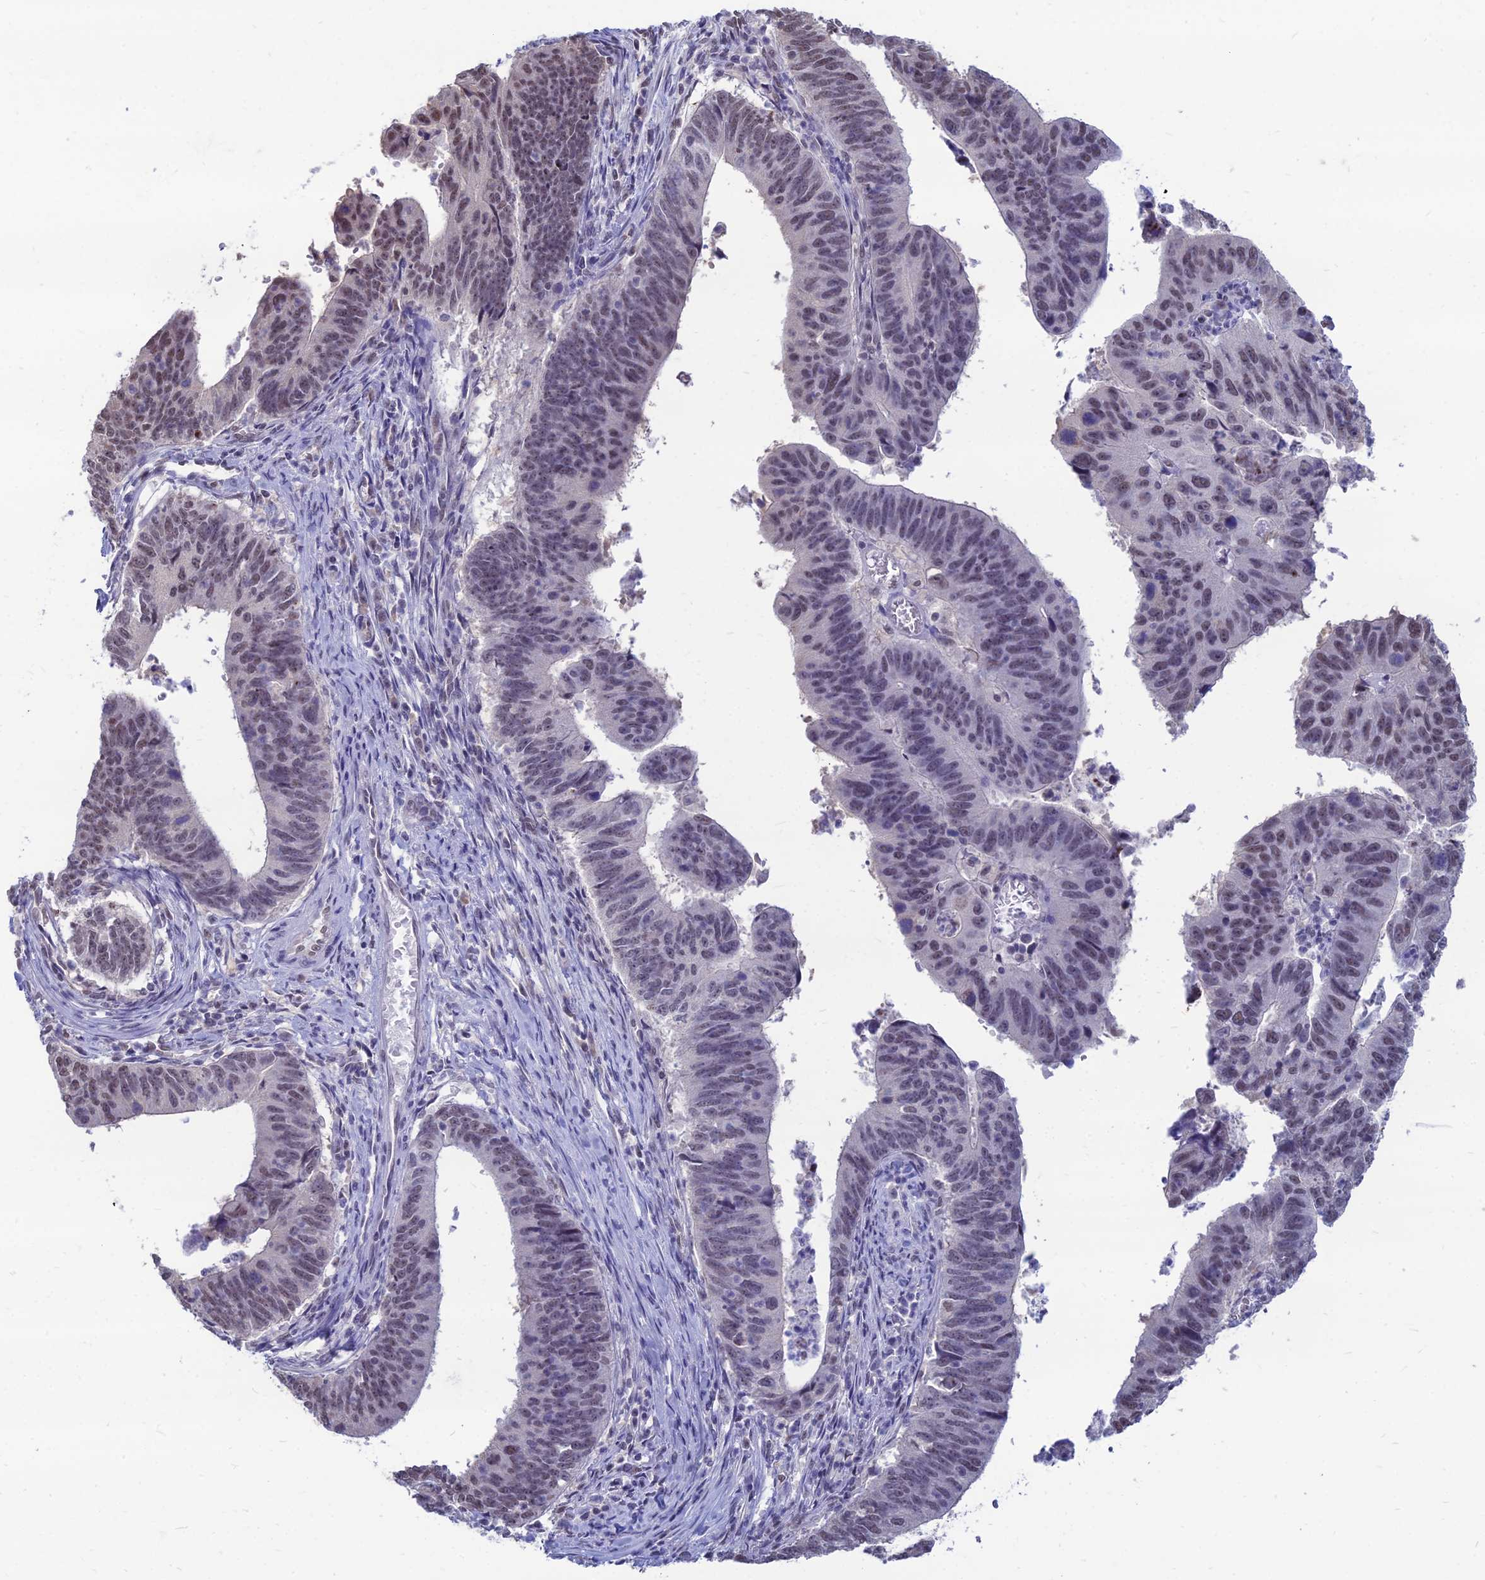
{"staining": {"intensity": "moderate", "quantity": "<25%", "location": "nuclear"}, "tissue": "stomach cancer", "cell_type": "Tumor cells", "image_type": "cancer", "snomed": [{"axis": "morphology", "description": "Adenocarcinoma, NOS"}, {"axis": "topography", "description": "Stomach"}], "caption": "IHC (DAB) staining of human stomach adenocarcinoma reveals moderate nuclear protein positivity in approximately <25% of tumor cells. Immunohistochemistry stains the protein in brown and the nuclei are stained blue.", "gene": "SRSF7", "patient": {"sex": "male", "age": 59}}